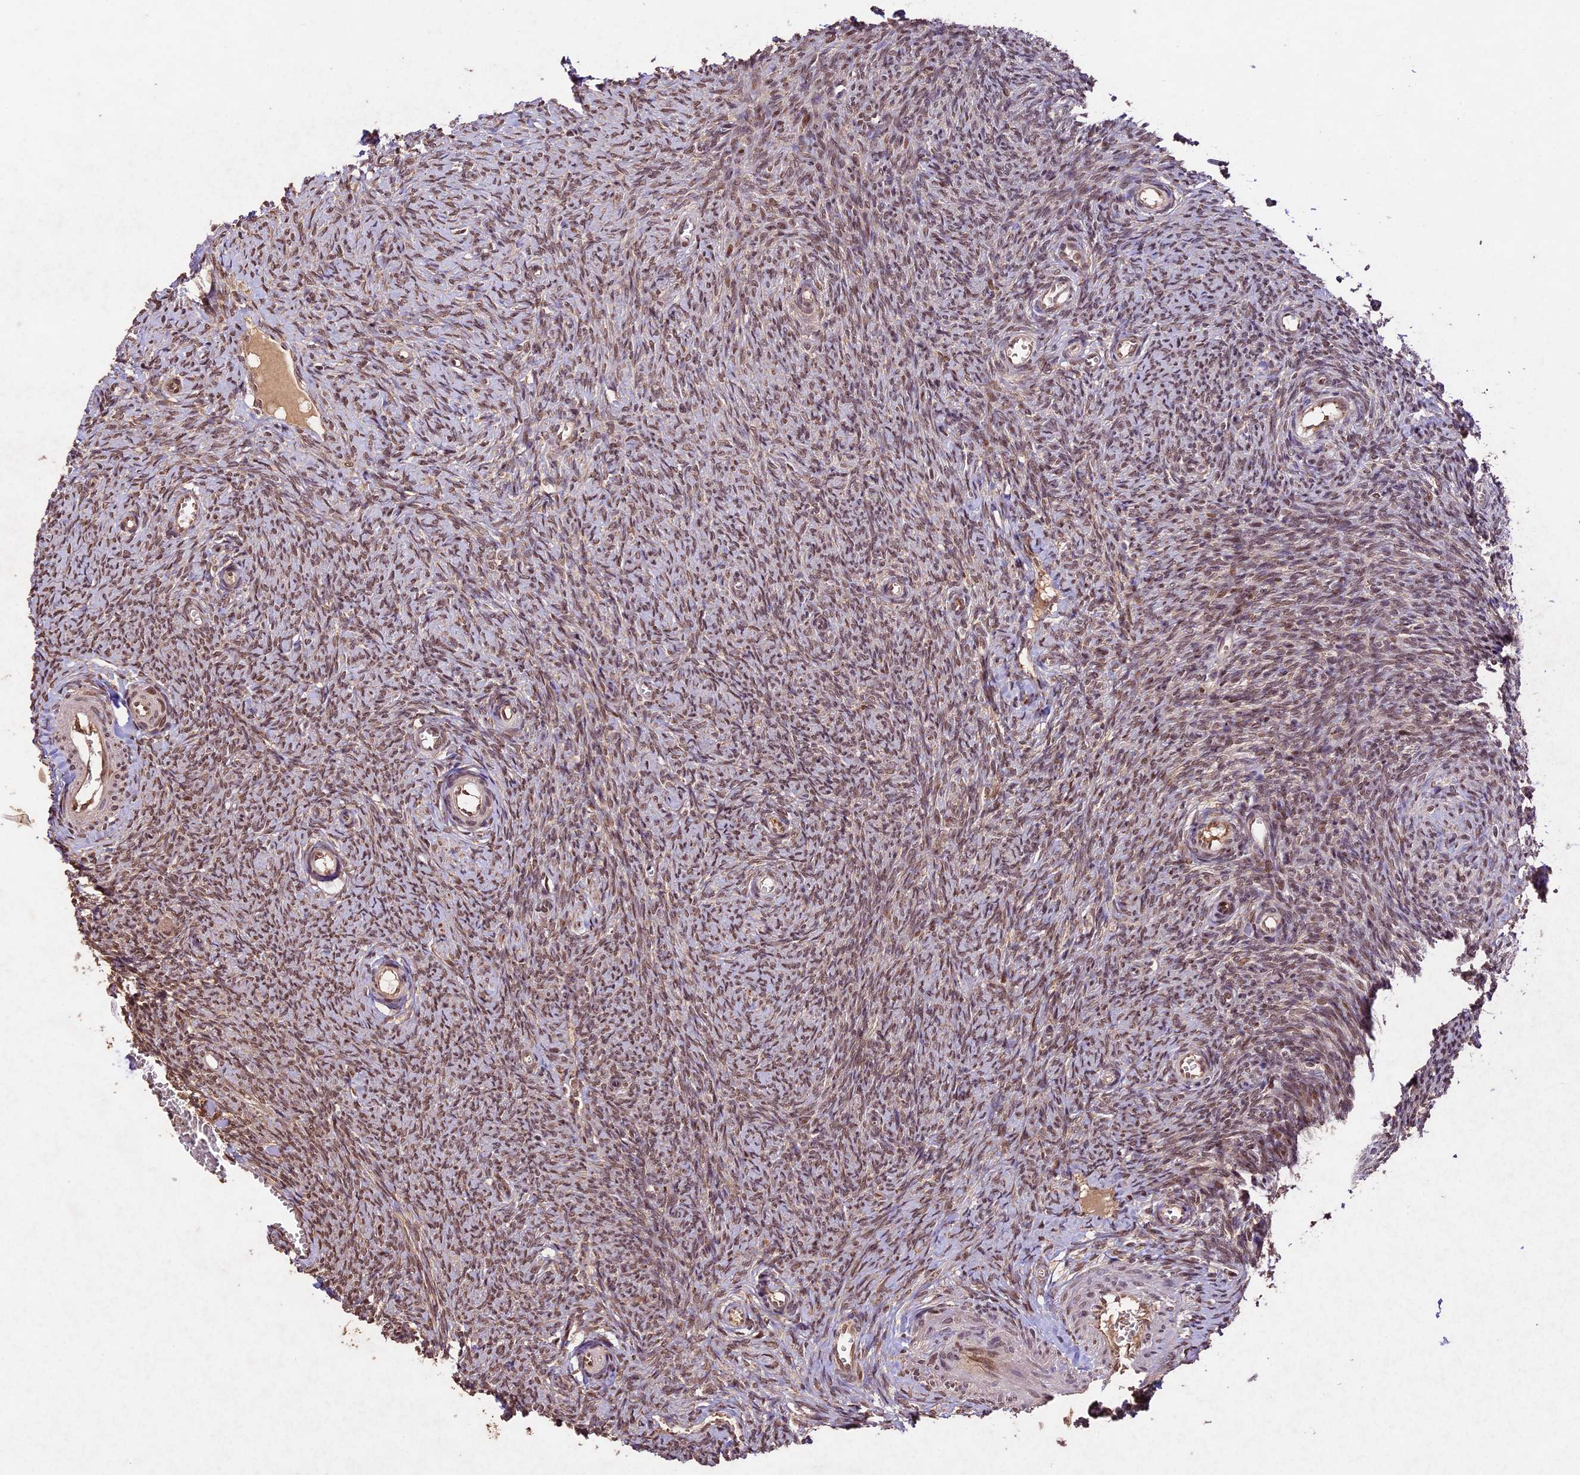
{"staining": {"intensity": "moderate", "quantity": ">75%", "location": "cytoplasmic/membranous"}, "tissue": "ovary", "cell_type": "Follicle cells", "image_type": "normal", "snomed": [{"axis": "morphology", "description": "Normal tissue, NOS"}, {"axis": "topography", "description": "Ovary"}], "caption": "Immunohistochemical staining of unremarkable human ovary exhibits >75% levels of moderate cytoplasmic/membranous protein staining in approximately >75% of follicle cells. (DAB IHC with brightfield microscopy, high magnification).", "gene": "CDKN2AIP", "patient": {"sex": "female", "age": 44}}